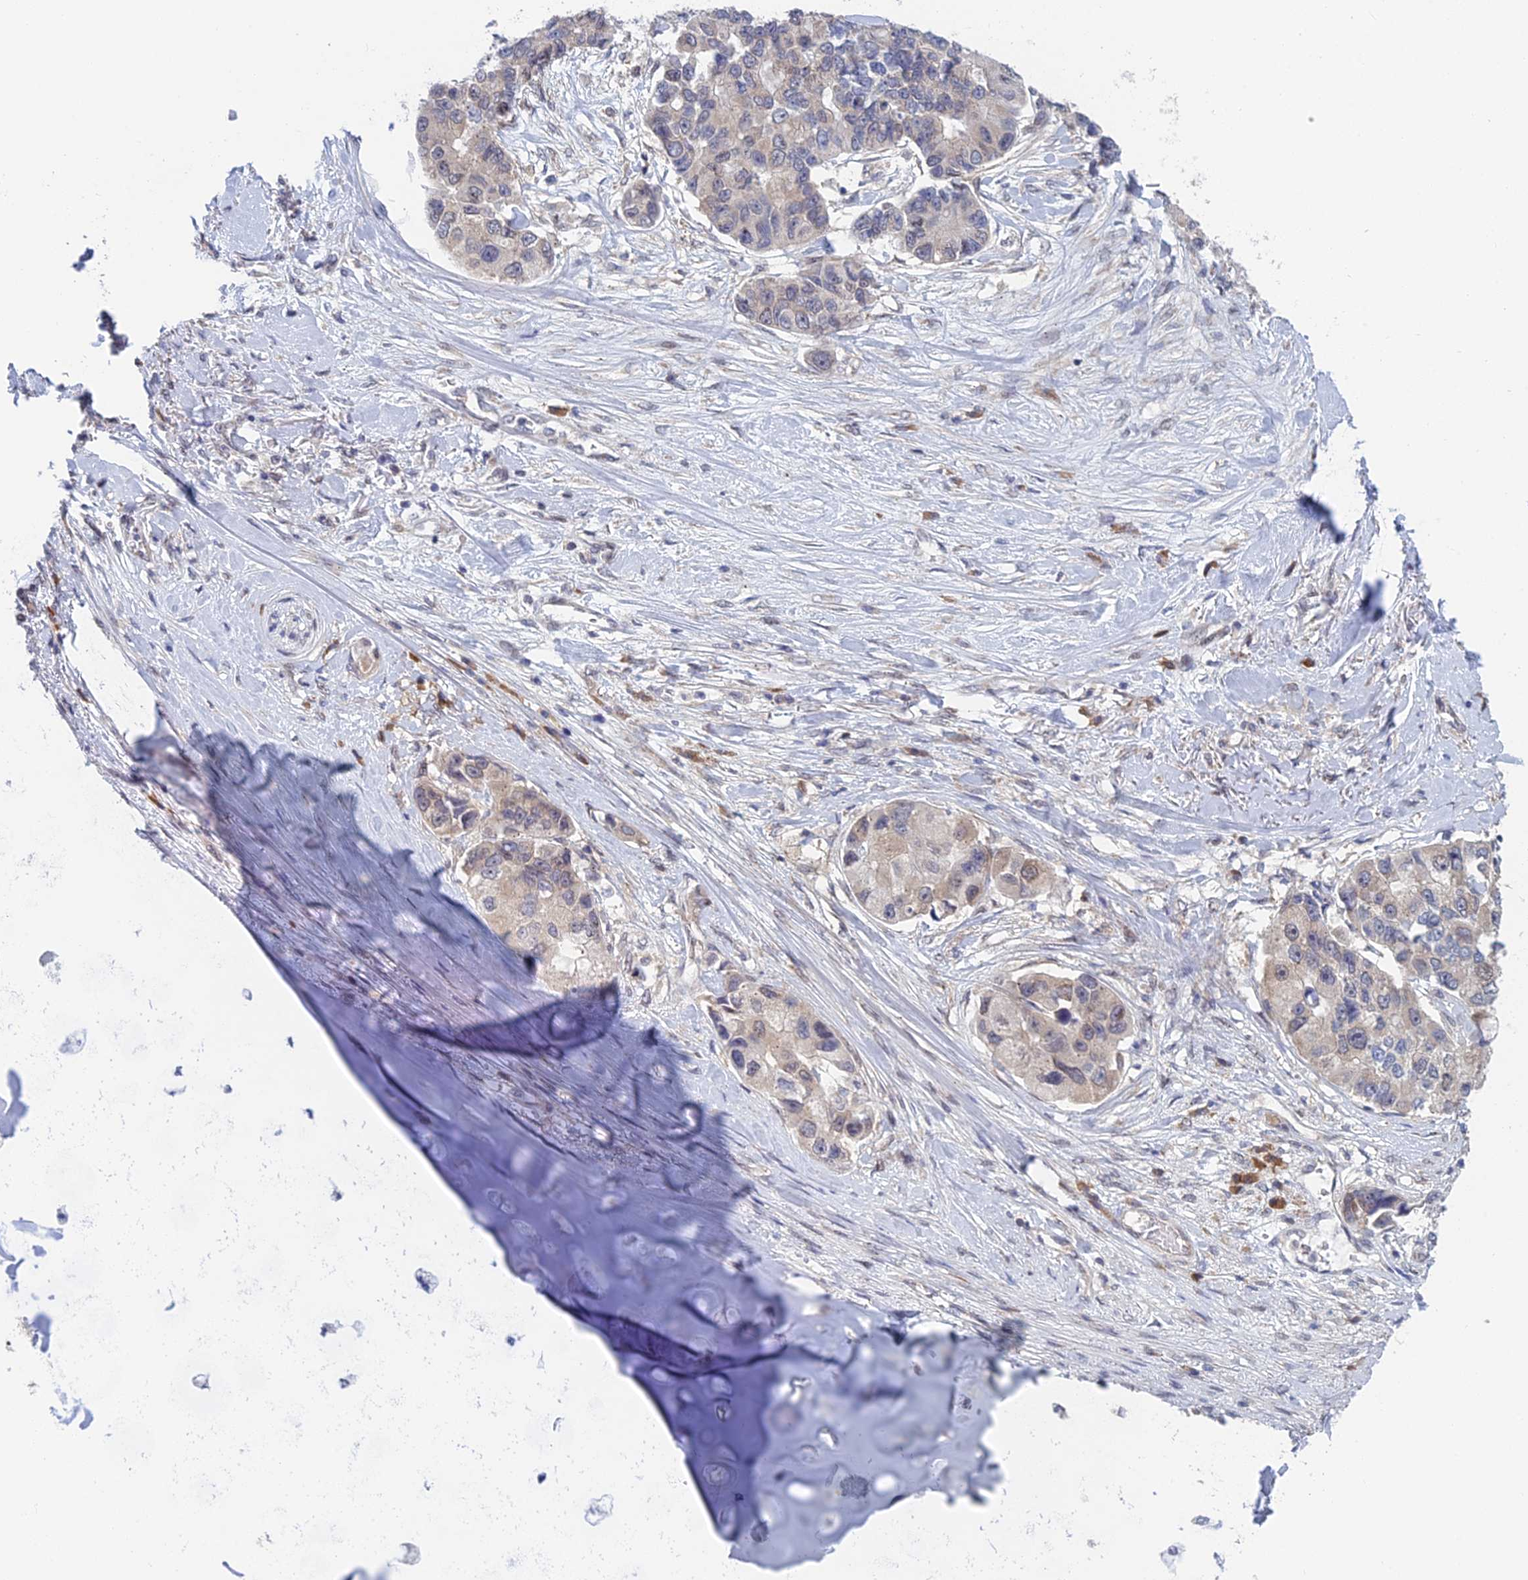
{"staining": {"intensity": "weak", "quantity": "<25%", "location": "cytoplasmic/membranous"}, "tissue": "lung cancer", "cell_type": "Tumor cells", "image_type": "cancer", "snomed": [{"axis": "morphology", "description": "Adenocarcinoma, NOS"}, {"axis": "topography", "description": "Lung"}], "caption": "IHC of human lung cancer (adenocarcinoma) demonstrates no expression in tumor cells.", "gene": "SRA1", "patient": {"sex": "female", "age": 54}}